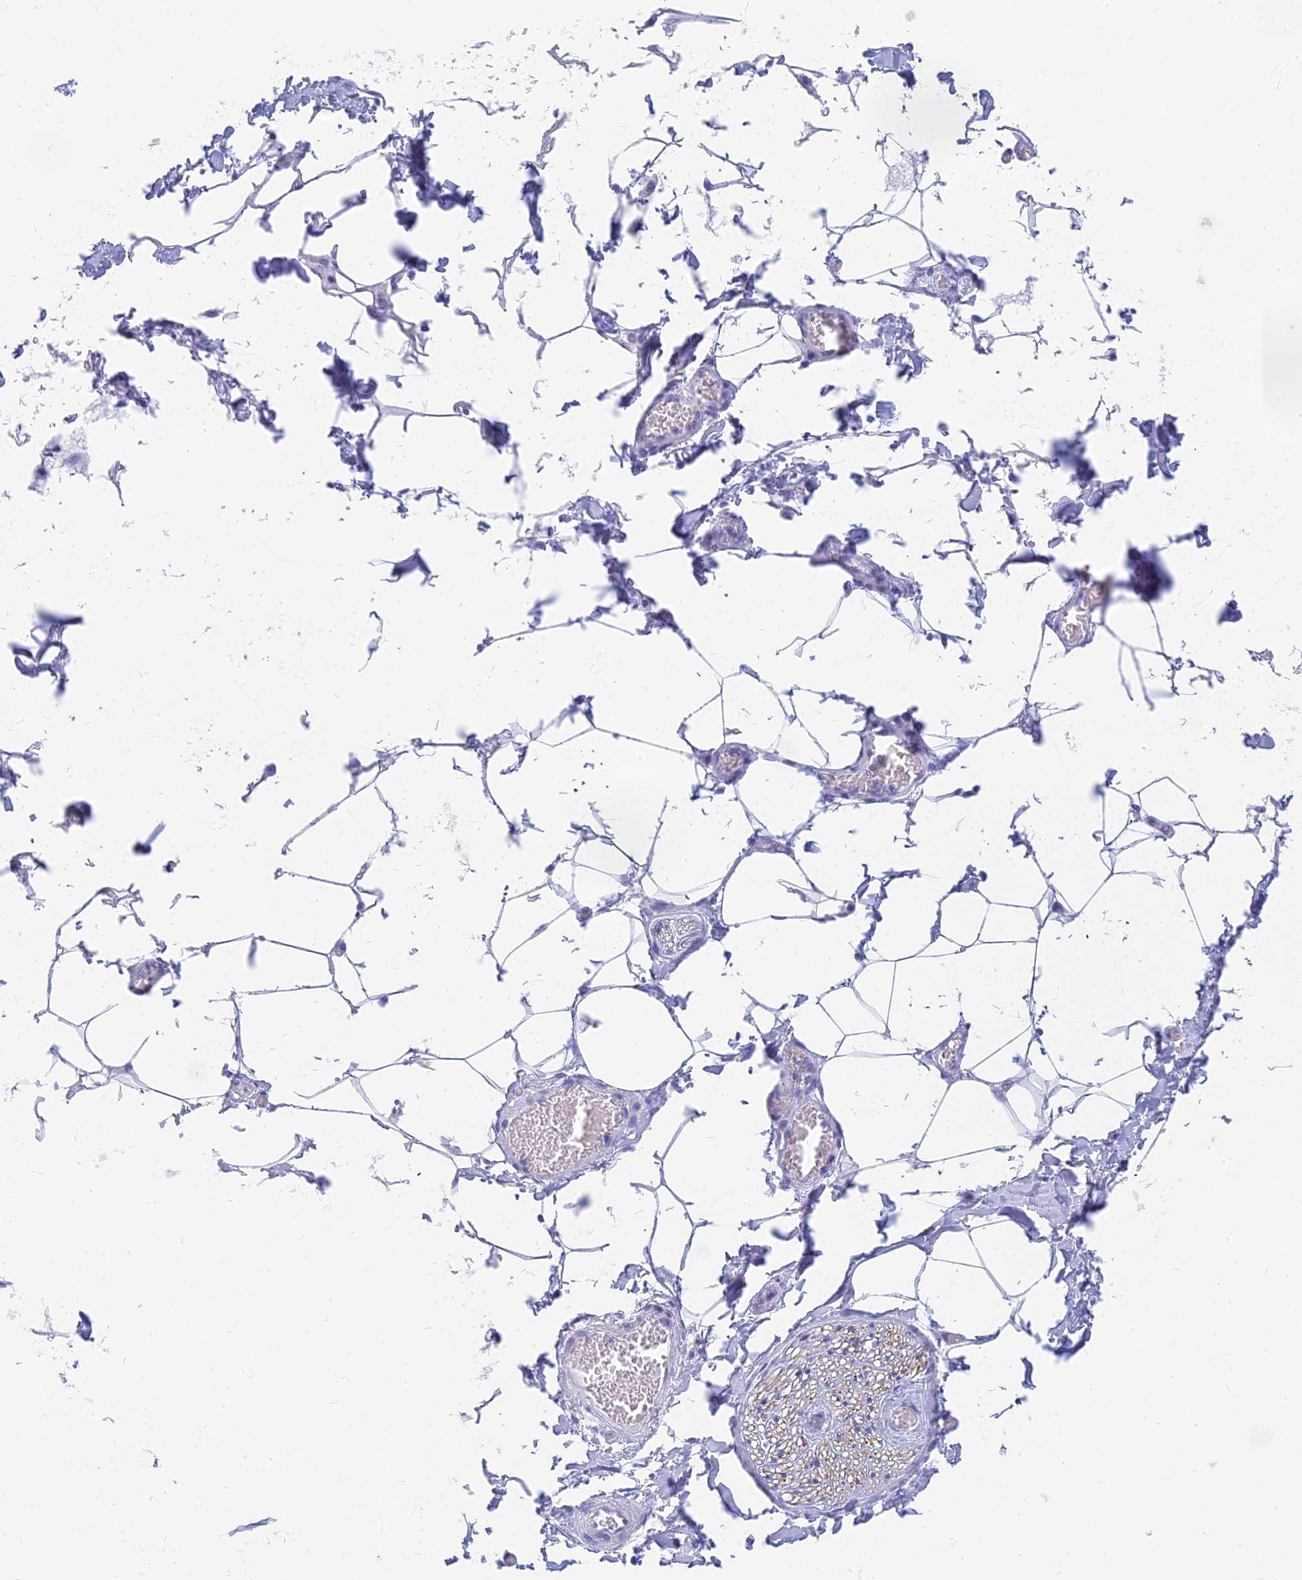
{"staining": {"intensity": "negative", "quantity": "none", "location": "none"}, "tissue": "adipose tissue", "cell_type": "Adipocytes", "image_type": "normal", "snomed": [{"axis": "morphology", "description": "Normal tissue, NOS"}, {"axis": "topography", "description": "Soft tissue"}, {"axis": "topography", "description": "Adipose tissue"}, {"axis": "topography", "description": "Vascular tissue"}, {"axis": "topography", "description": "Peripheral nerve tissue"}], "caption": "Adipocytes are negative for protein expression in benign human adipose tissue.", "gene": "SLC36A2", "patient": {"sex": "male", "age": 46}}